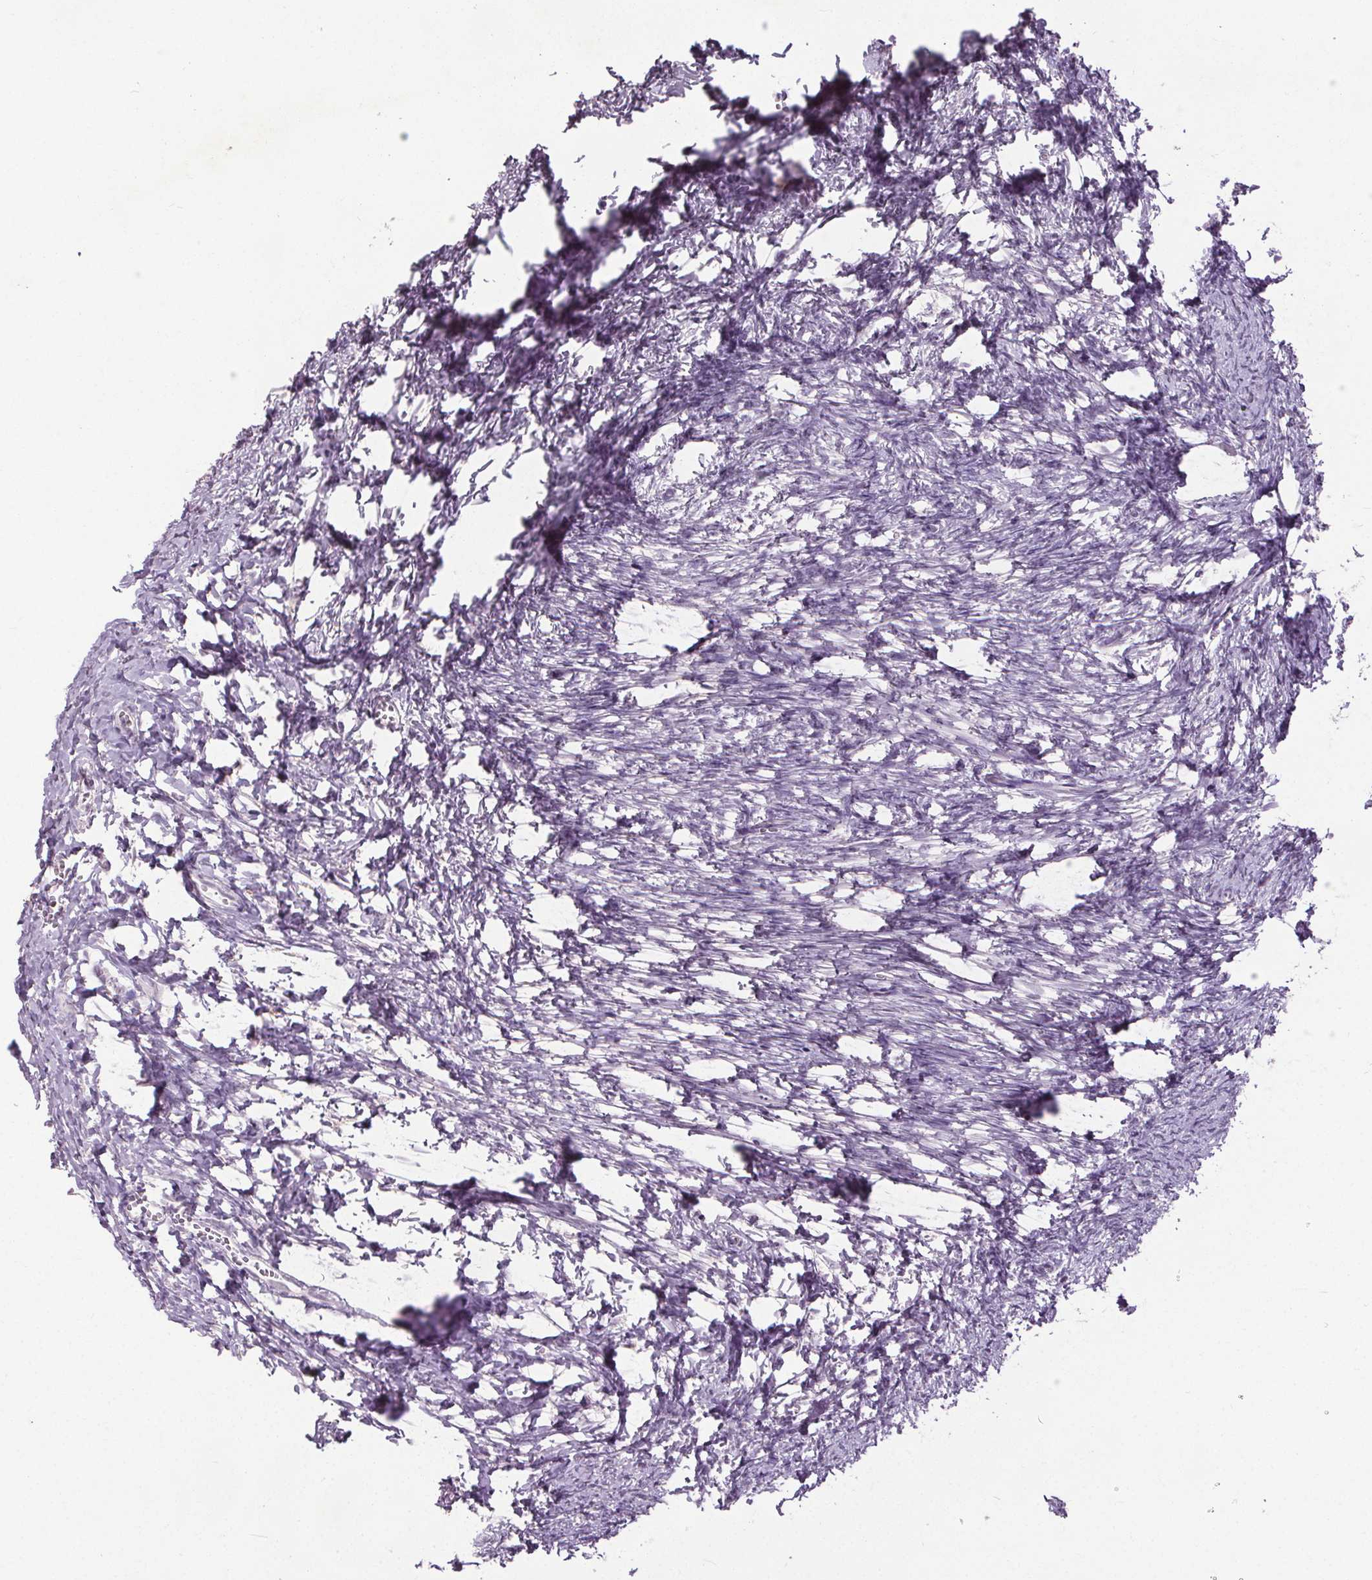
{"staining": {"intensity": "negative", "quantity": "none", "location": "none"}, "tissue": "ovary", "cell_type": "Follicle cells", "image_type": "normal", "snomed": [{"axis": "morphology", "description": "Normal tissue, NOS"}, {"axis": "topography", "description": "Ovary"}], "caption": "DAB immunohistochemical staining of normal human ovary exhibits no significant expression in follicle cells.", "gene": "SLC2A9", "patient": {"sex": "female", "age": 41}}